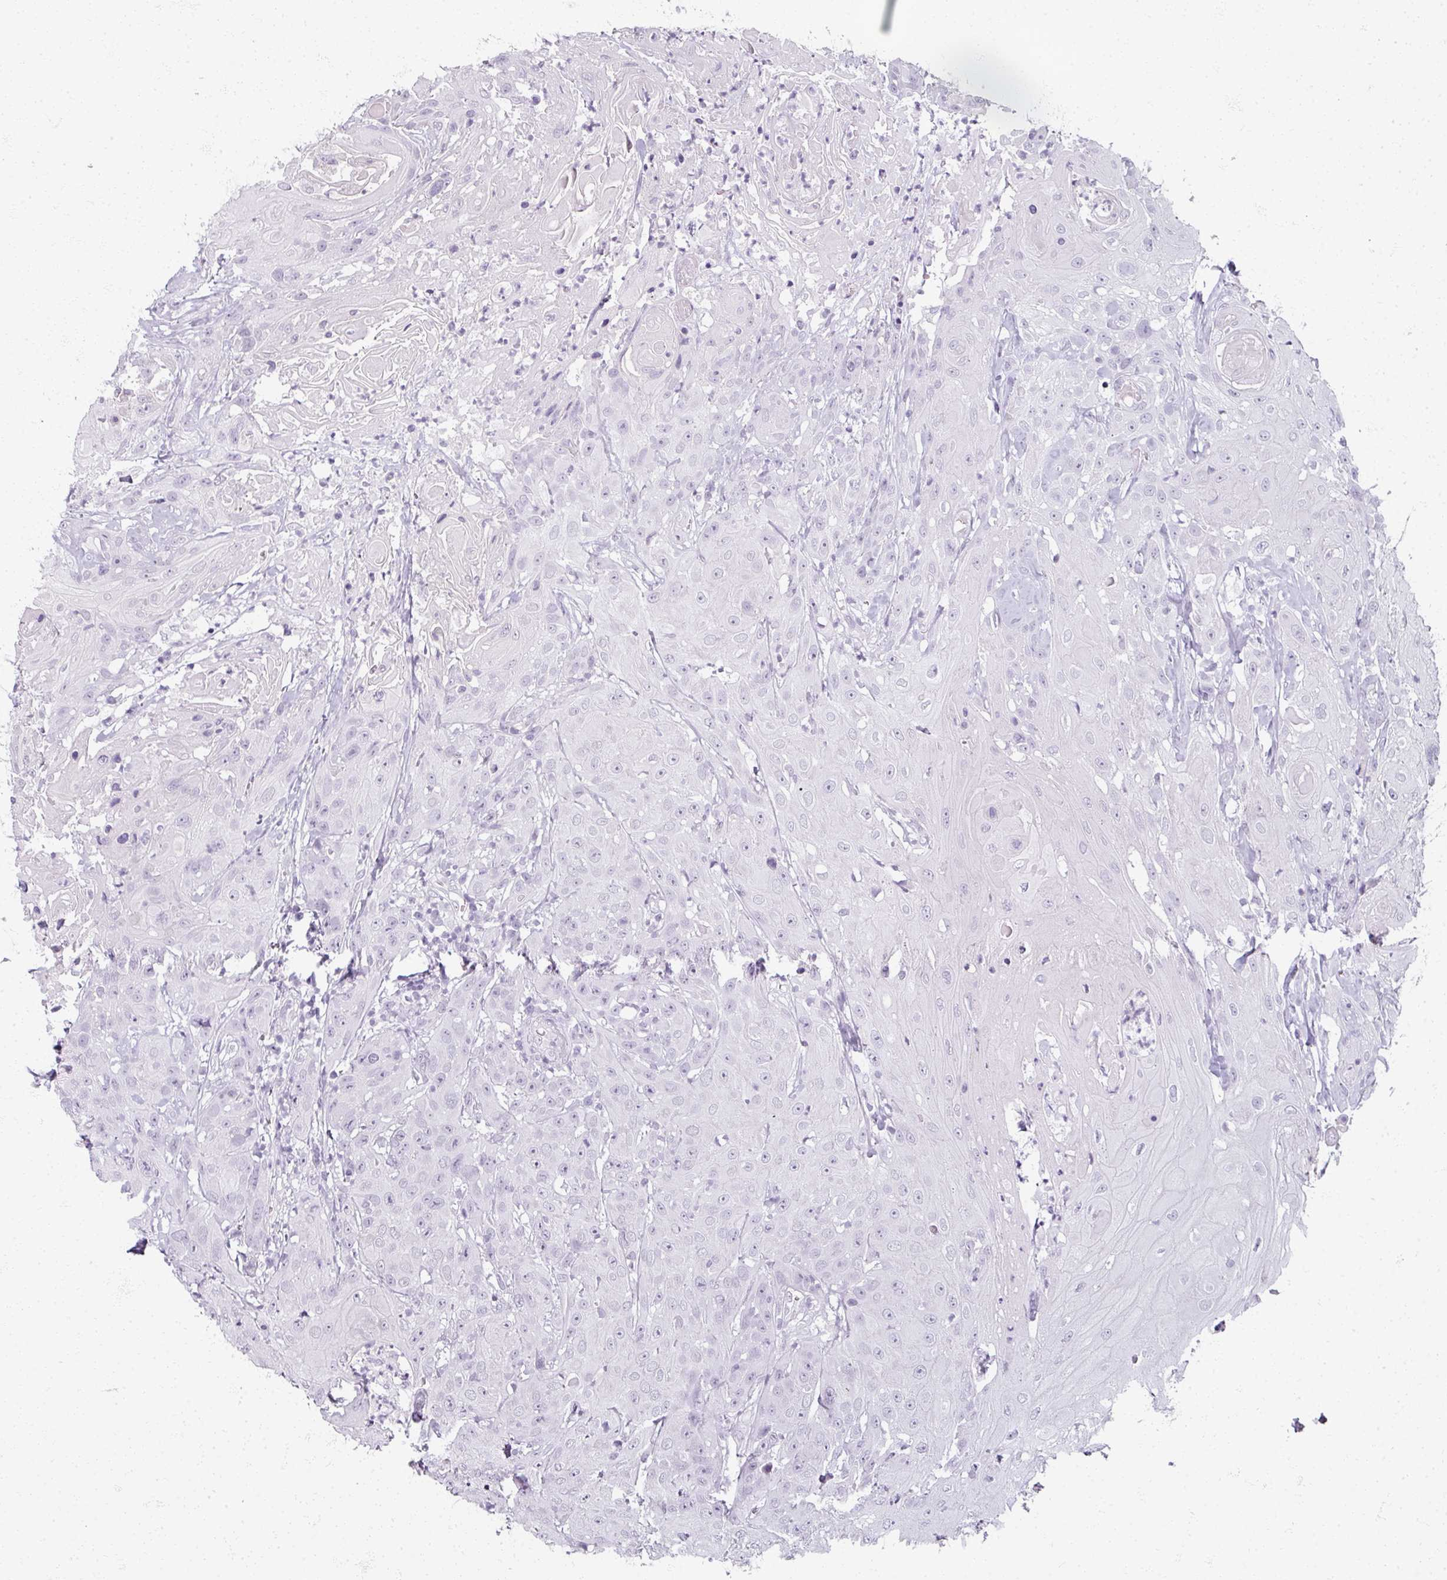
{"staining": {"intensity": "negative", "quantity": "none", "location": "none"}, "tissue": "head and neck cancer", "cell_type": "Tumor cells", "image_type": "cancer", "snomed": [{"axis": "morphology", "description": "Squamous cell carcinoma, NOS"}, {"axis": "topography", "description": "Skin"}, {"axis": "topography", "description": "Head-Neck"}], "caption": "Tumor cells are negative for brown protein staining in head and neck cancer (squamous cell carcinoma).", "gene": "RFPL2", "patient": {"sex": "male", "age": 80}}